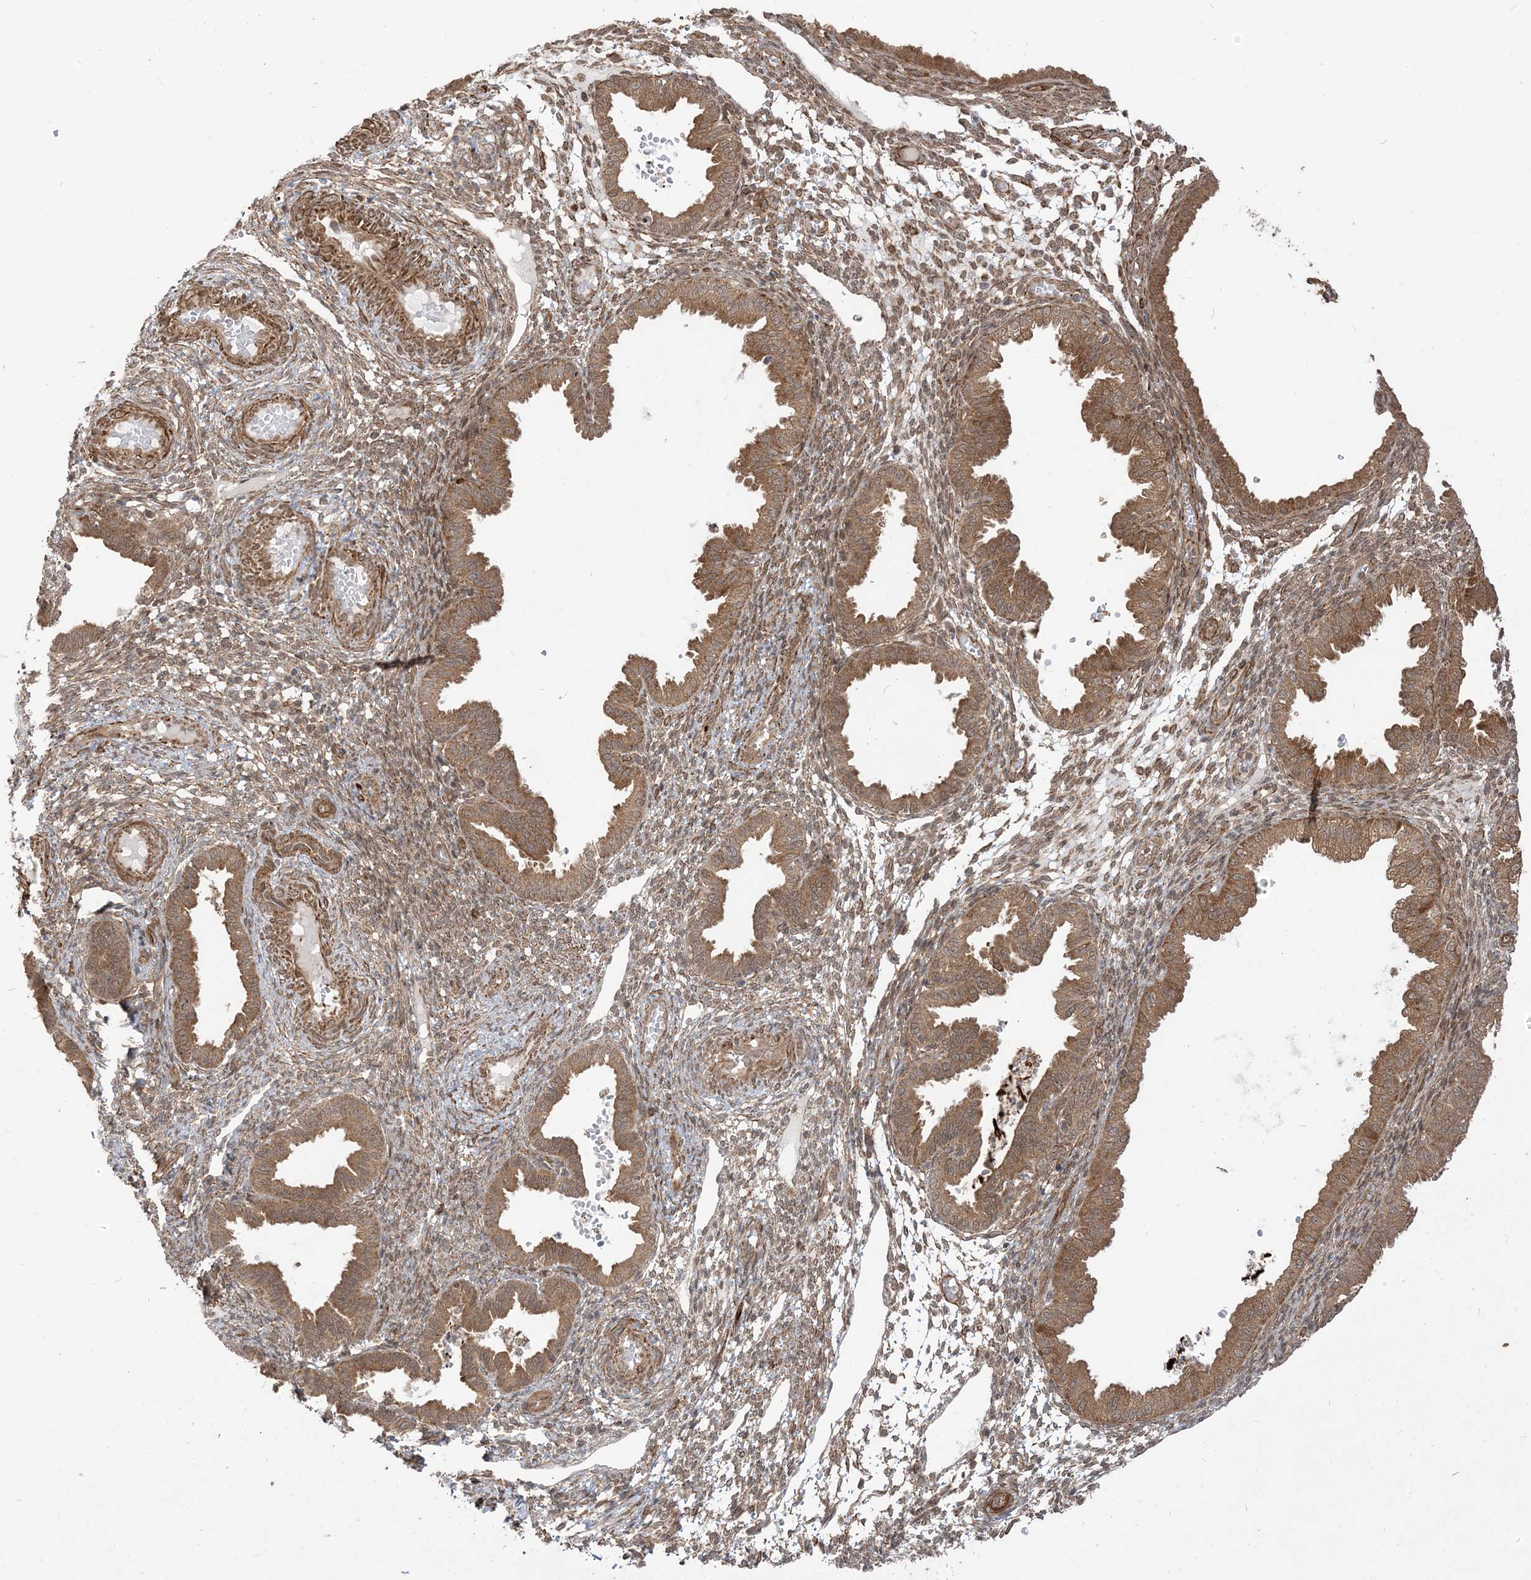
{"staining": {"intensity": "weak", "quantity": ">75%", "location": "cytoplasmic/membranous,nuclear"}, "tissue": "endometrium", "cell_type": "Cells in endometrial stroma", "image_type": "normal", "snomed": [{"axis": "morphology", "description": "Normal tissue, NOS"}, {"axis": "topography", "description": "Endometrium"}], "caption": "Protein staining of unremarkable endometrium exhibits weak cytoplasmic/membranous,nuclear positivity in about >75% of cells in endometrial stroma. (Brightfield microscopy of DAB IHC at high magnification).", "gene": "TBCC", "patient": {"sex": "female", "age": 33}}